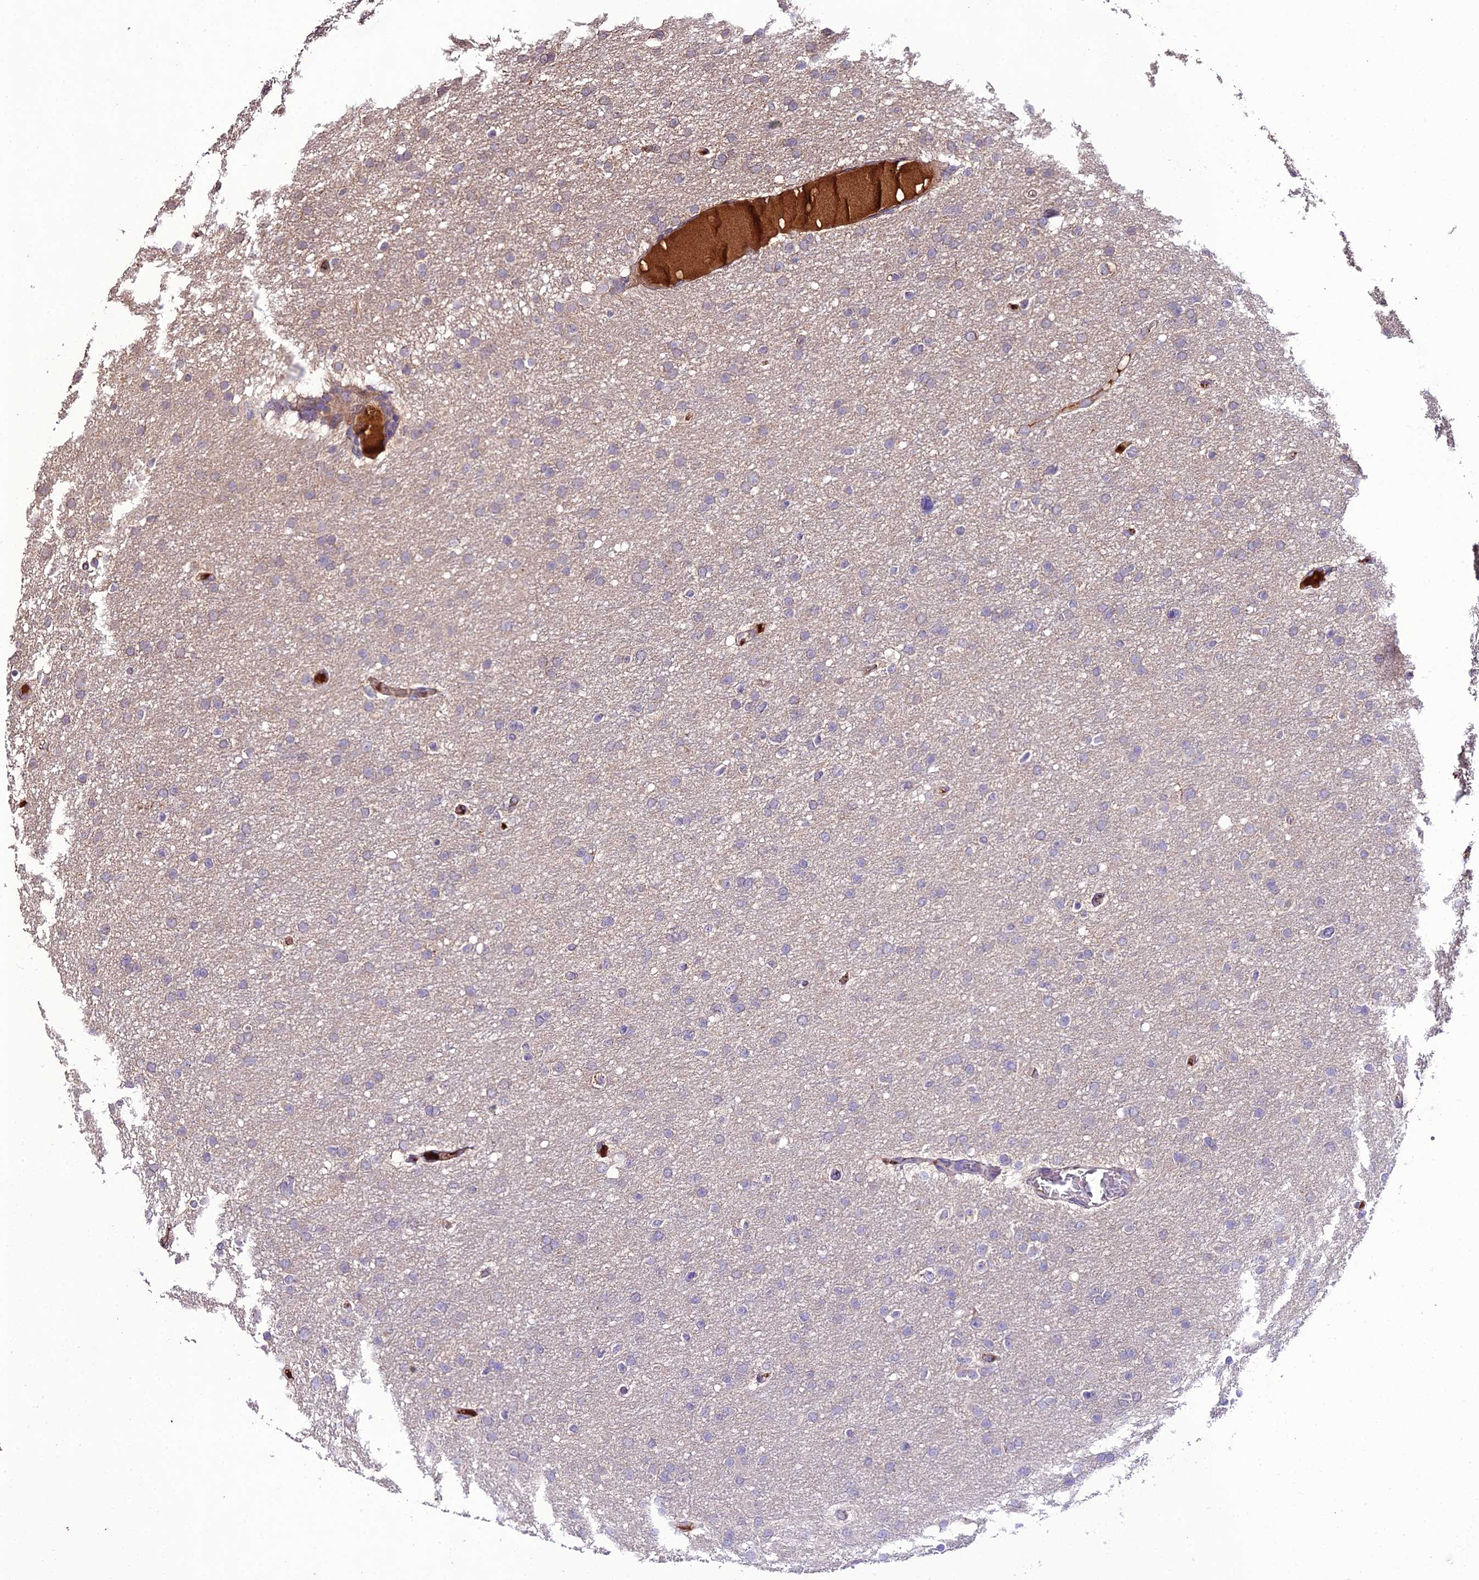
{"staining": {"intensity": "negative", "quantity": "none", "location": "none"}, "tissue": "glioma", "cell_type": "Tumor cells", "image_type": "cancer", "snomed": [{"axis": "morphology", "description": "Glioma, malignant, High grade"}, {"axis": "topography", "description": "Cerebral cortex"}], "caption": "Immunohistochemistry photomicrograph of glioma stained for a protein (brown), which exhibits no positivity in tumor cells. The staining was performed using DAB to visualize the protein expression in brown, while the nuclei were stained in blue with hematoxylin (Magnification: 20x).", "gene": "KCTD16", "patient": {"sex": "female", "age": 36}}